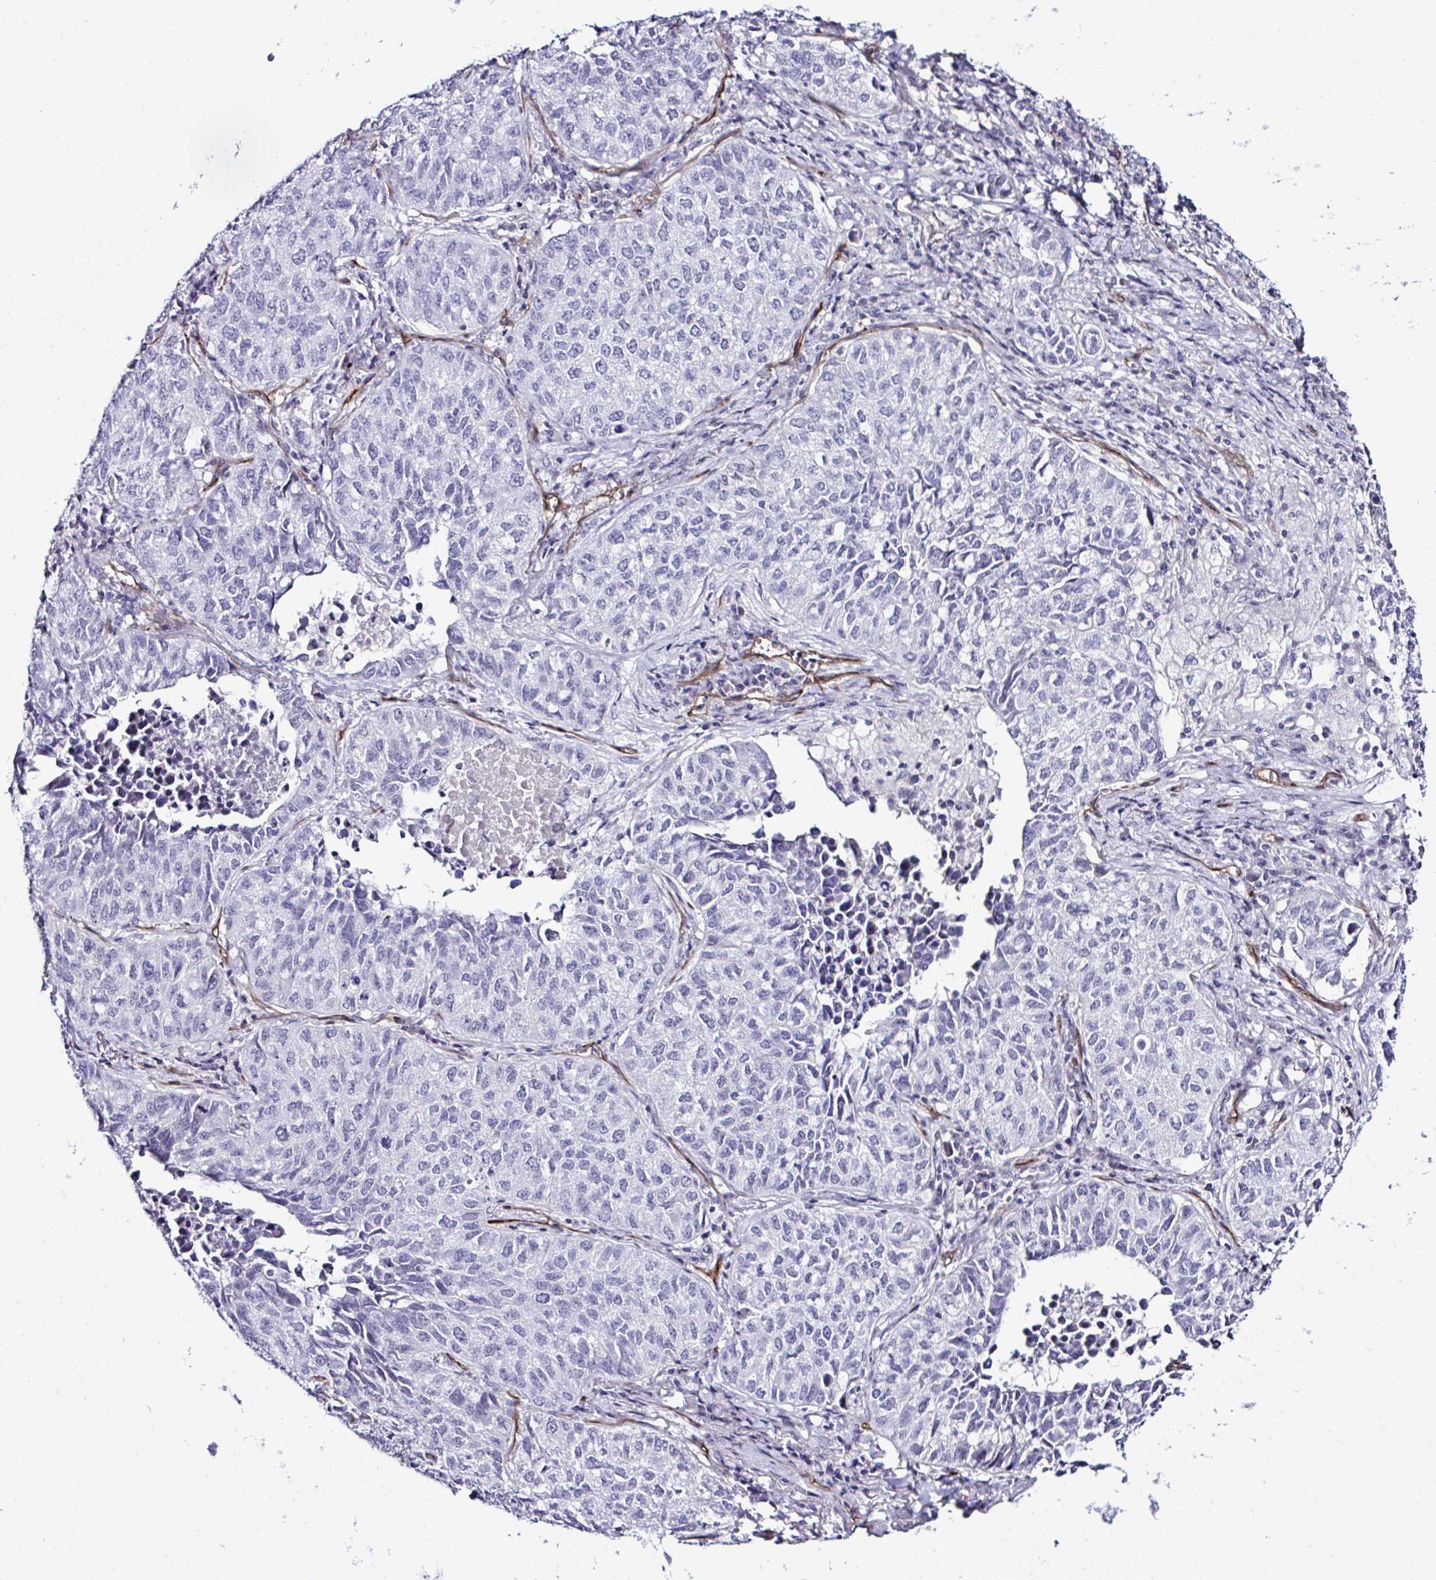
{"staining": {"intensity": "negative", "quantity": "none", "location": "none"}, "tissue": "lung cancer", "cell_type": "Tumor cells", "image_type": "cancer", "snomed": [{"axis": "morphology", "description": "Adenocarcinoma, NOS"}, {"axis": "topography", "description": "Lung"}], "caption": "The IHC photomicrograph has no significant staining in tumor cells of lung cancer (adenocarcinoma) tissue.", "gene": "FBXO34", "patient": {"sex": "female", "age": 50}}